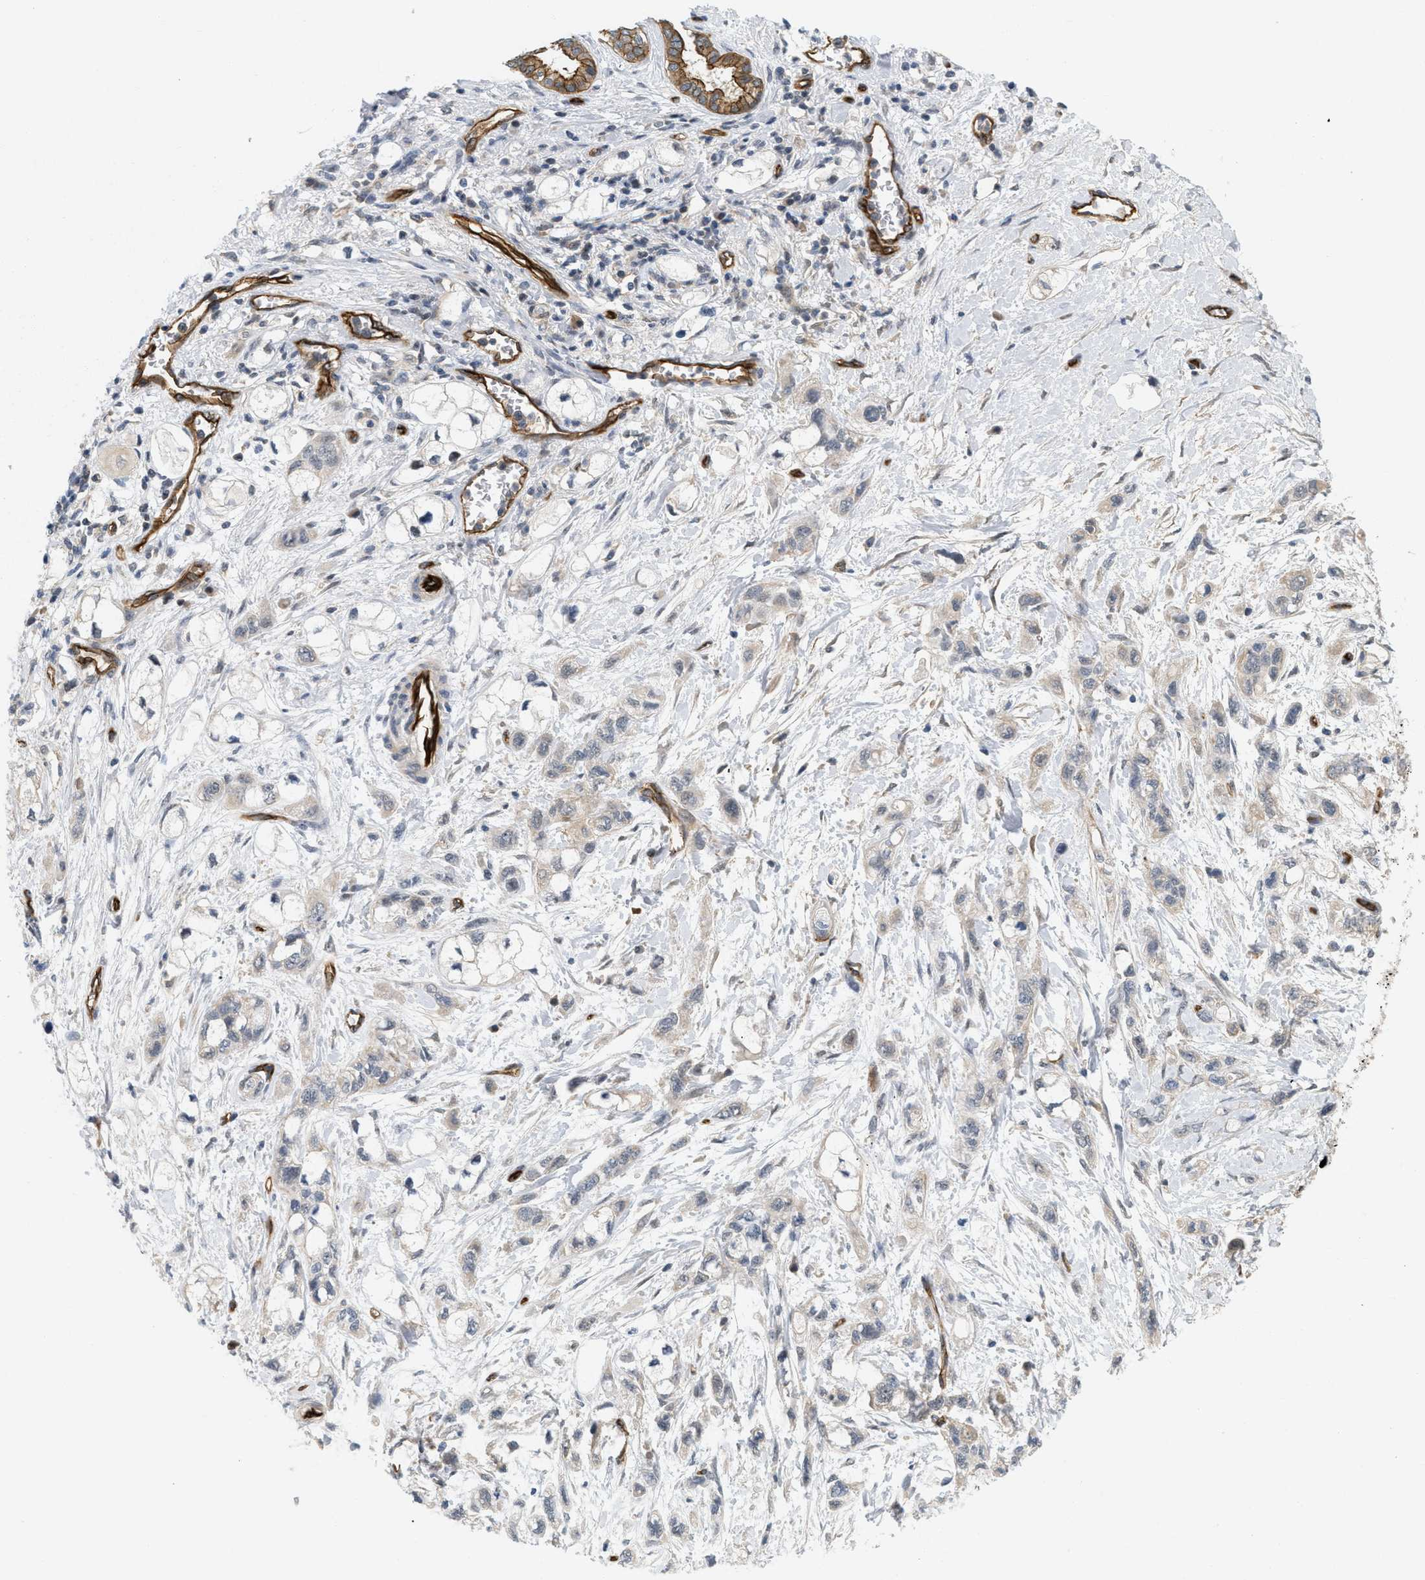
{"staining": {"intensity": "weak", "quantity": "<25%", "location": "cytoplasmic/membranous"}, "tissue": "pancreatic cancer", "cell_type": "Tumor cells", "image_type": "cancer", "snomed": [{"axis": "morphology", "description": "Adenocarcinoma, NOS"}, {"axis": "topography", "description": "Pancreas"}], "caption": "Tumor cells show no significant protein positivity in pancreatic cancer.", "gene": "PALMD", "patient": {"sex": "male", "age": 74}}